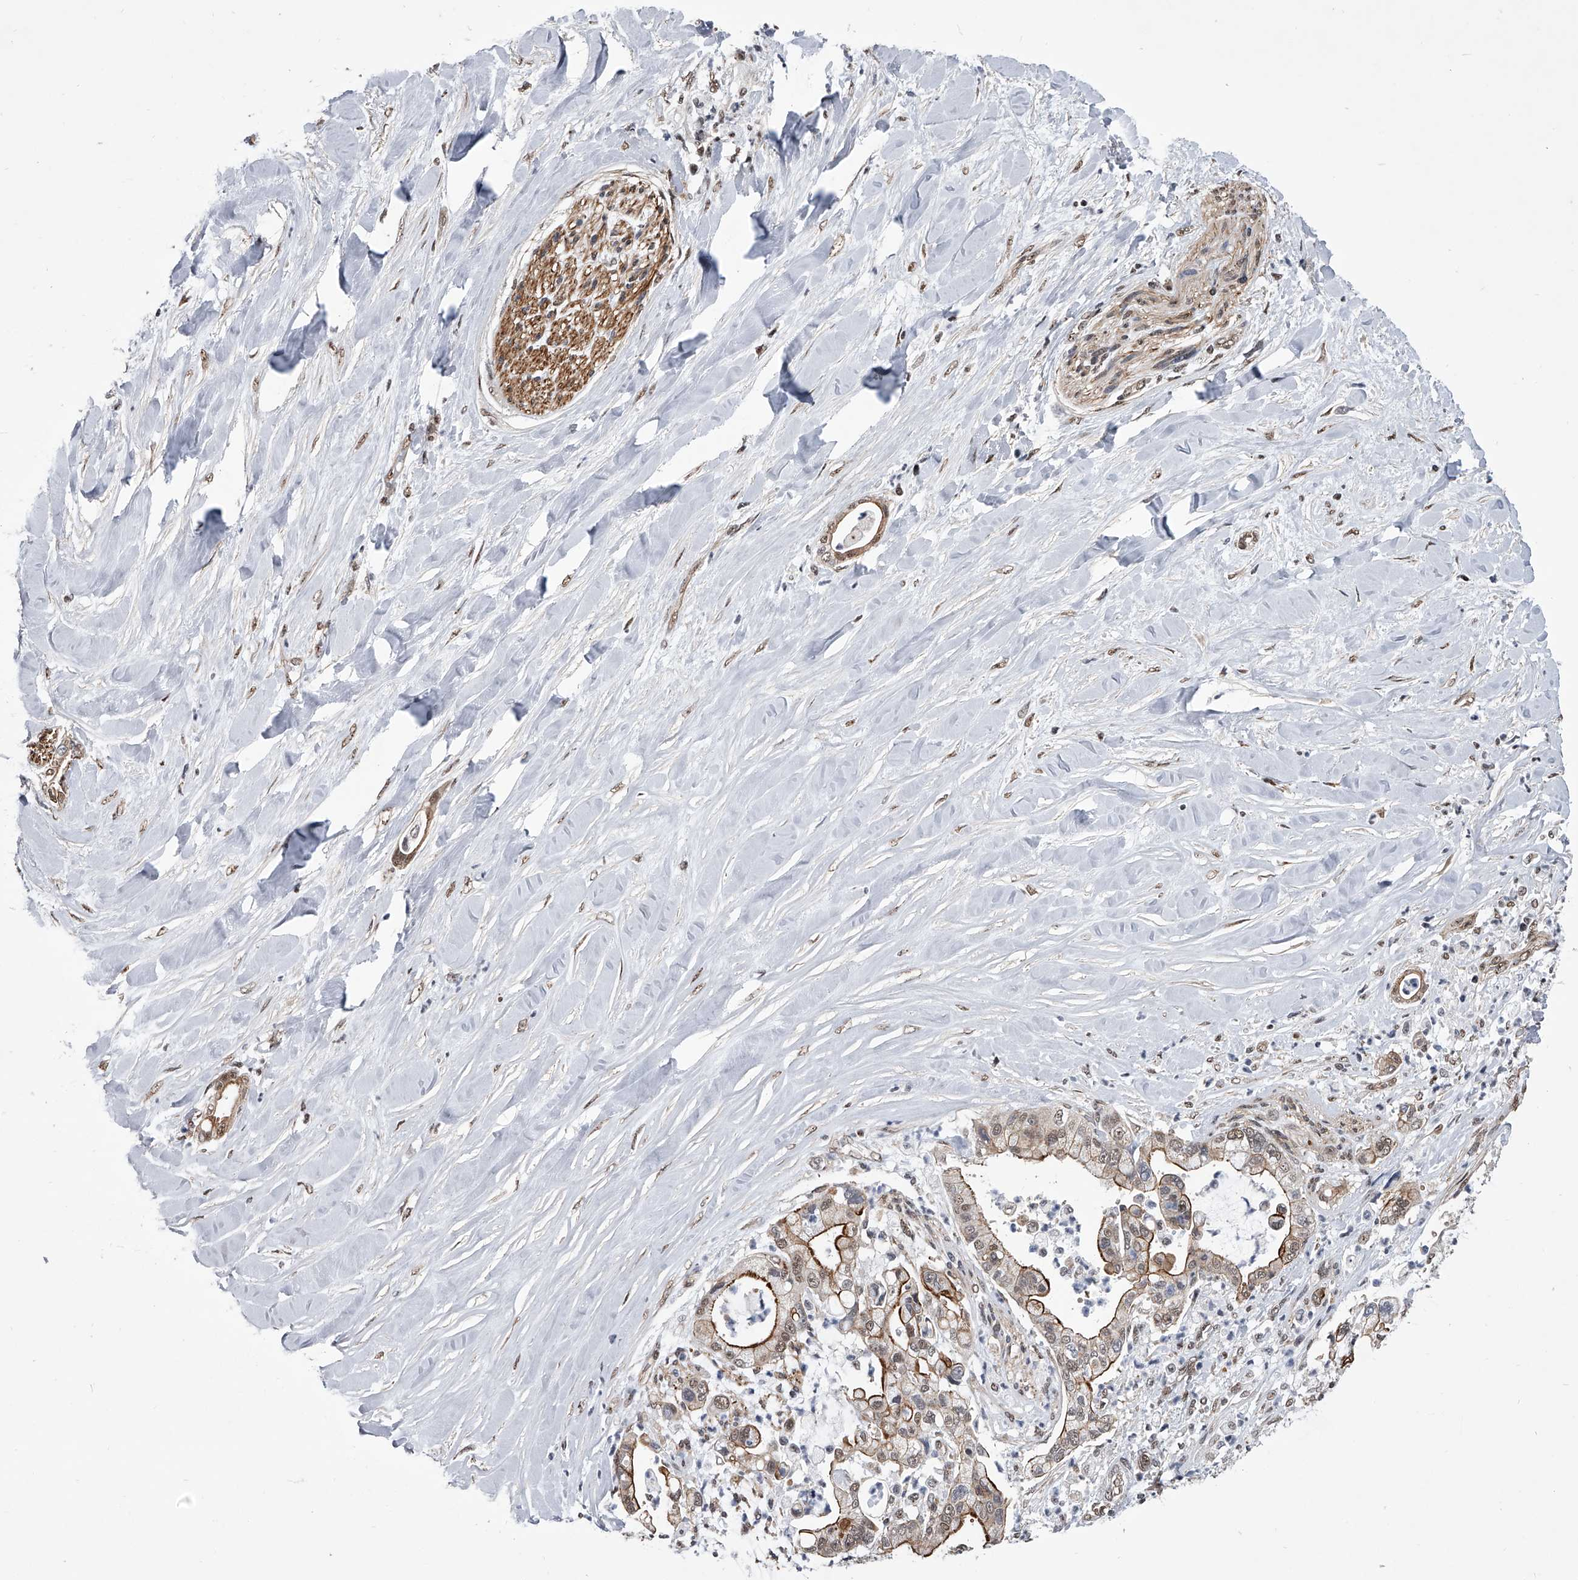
{"staining": {"intensity": "moderate", "quantity": "25%-75%", "location": "cytoplasmic/membranous,nuclear"}, "tissue": "liver cancer", "cell_type": "Tumor cells", "image_type": "cancer", "snomed": [{"axis": "morphology", "description": "Cholangiocarcinoma"}, {"axis": "topography", "description": "Liver"}], "caption": "Liver cancer tissue shows moderate cytoplasmic/membranous and nuclear positivity in approximately 25%-75% of tumor cells, visualized by immunohistochemistry.", "gene": "ZNF76", "patient": {"sex": "female", "age": 54}}